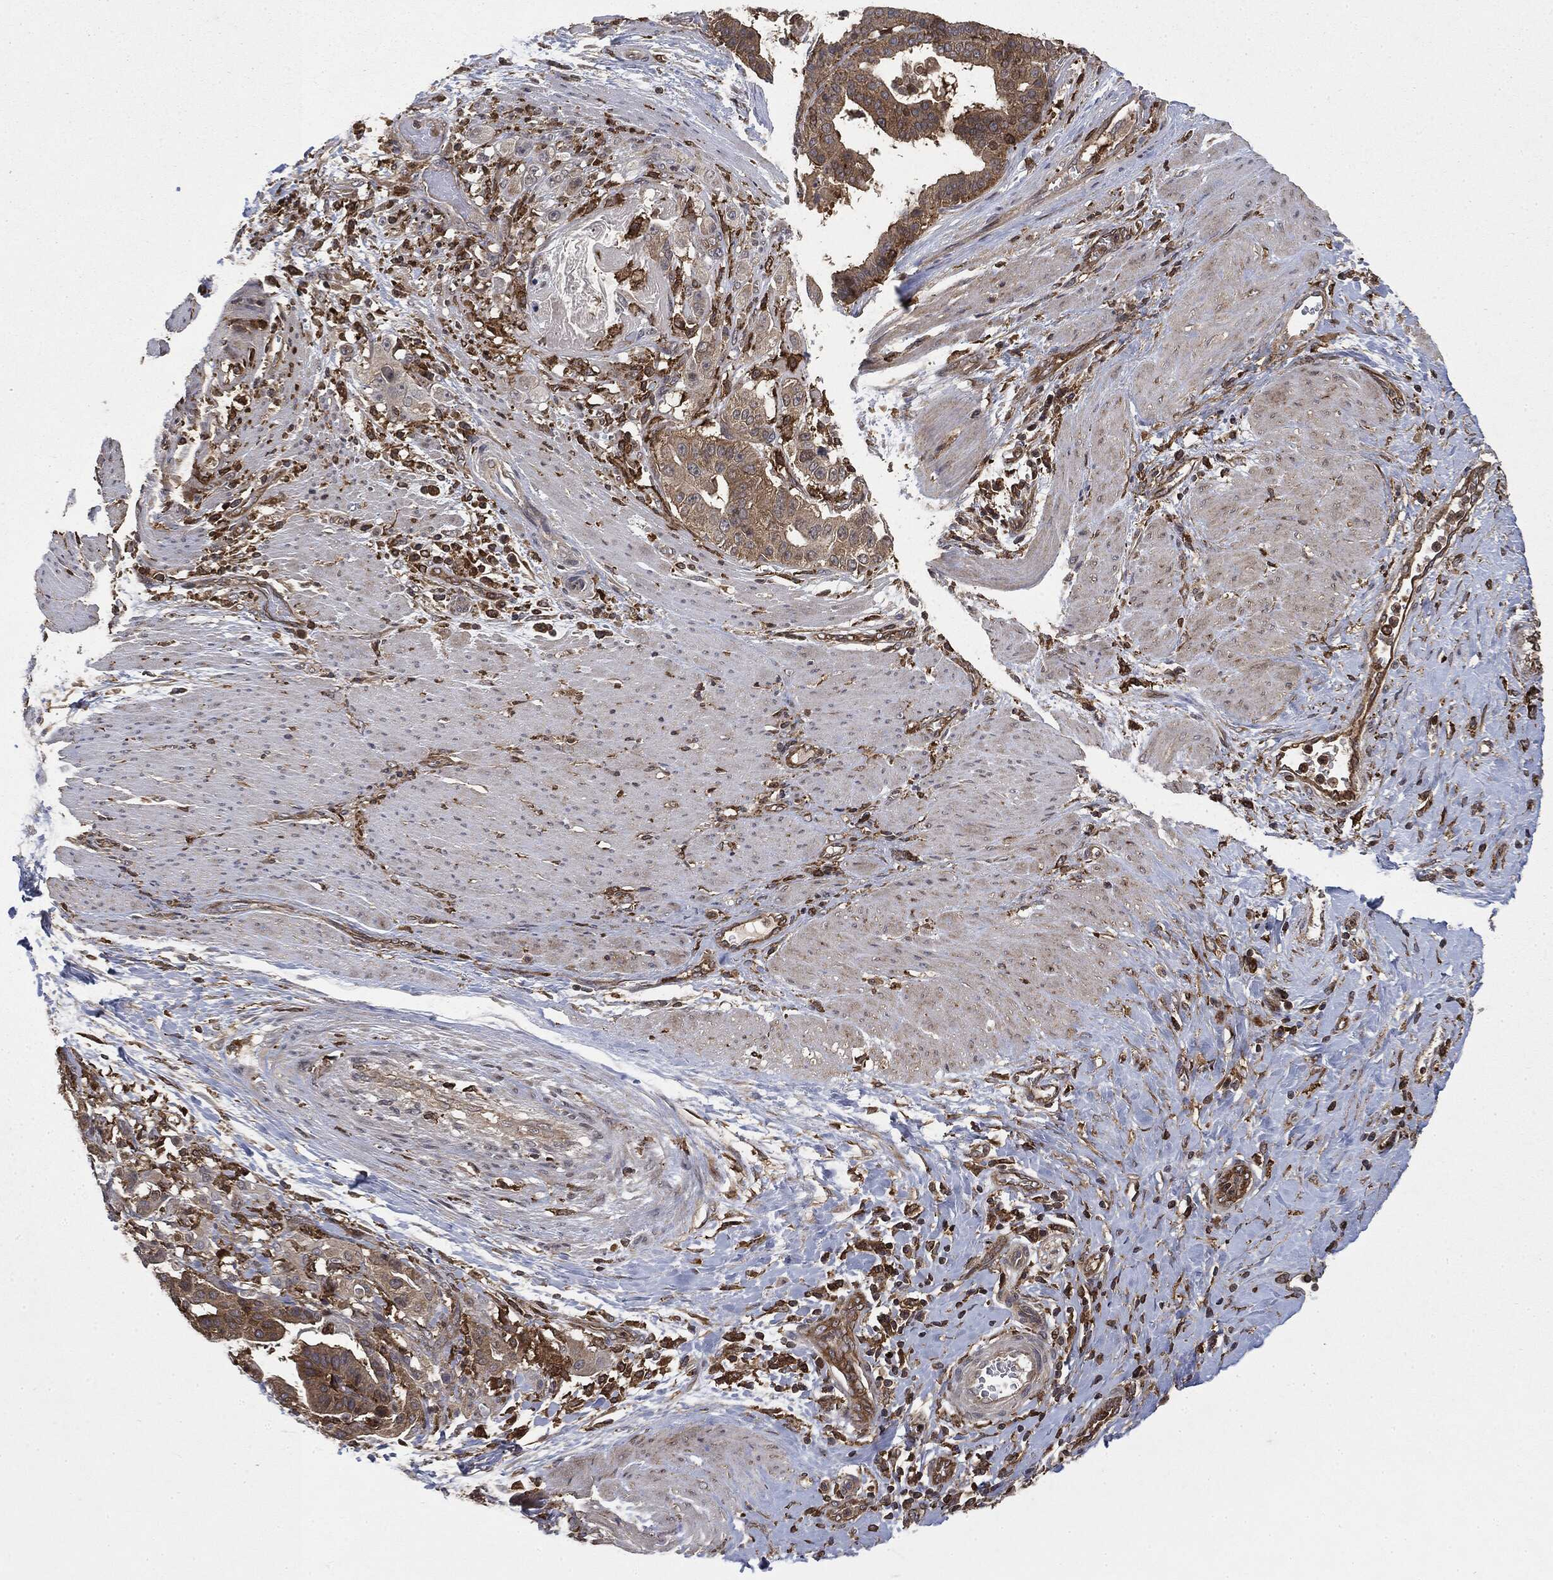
{"staining": {"intensity": "strong", "quantity": ">75%", "location": "cytoplasmic/membranous"}, "tissue": "stomach cancer", "cell_type": "Tumor cells", "image_type": "cancer", "snomed": [{"axis": "morphology", "description": "Adenocarcinoma, NOS"}, {"axis": "topography", "description": "Stomach"}], "caption": "Immunohistochemical staining of stomach cancer (adenocarcinoma) shows strong cytoplasmic/membranous protein expression in approximately >75% of tumor cells. (DAB (3,3'-diaminobenzidine) IHC with brightfield microscopy, high magnification).", "gene": "SNX5", "patient": {"sex": "male", "age": 48}}